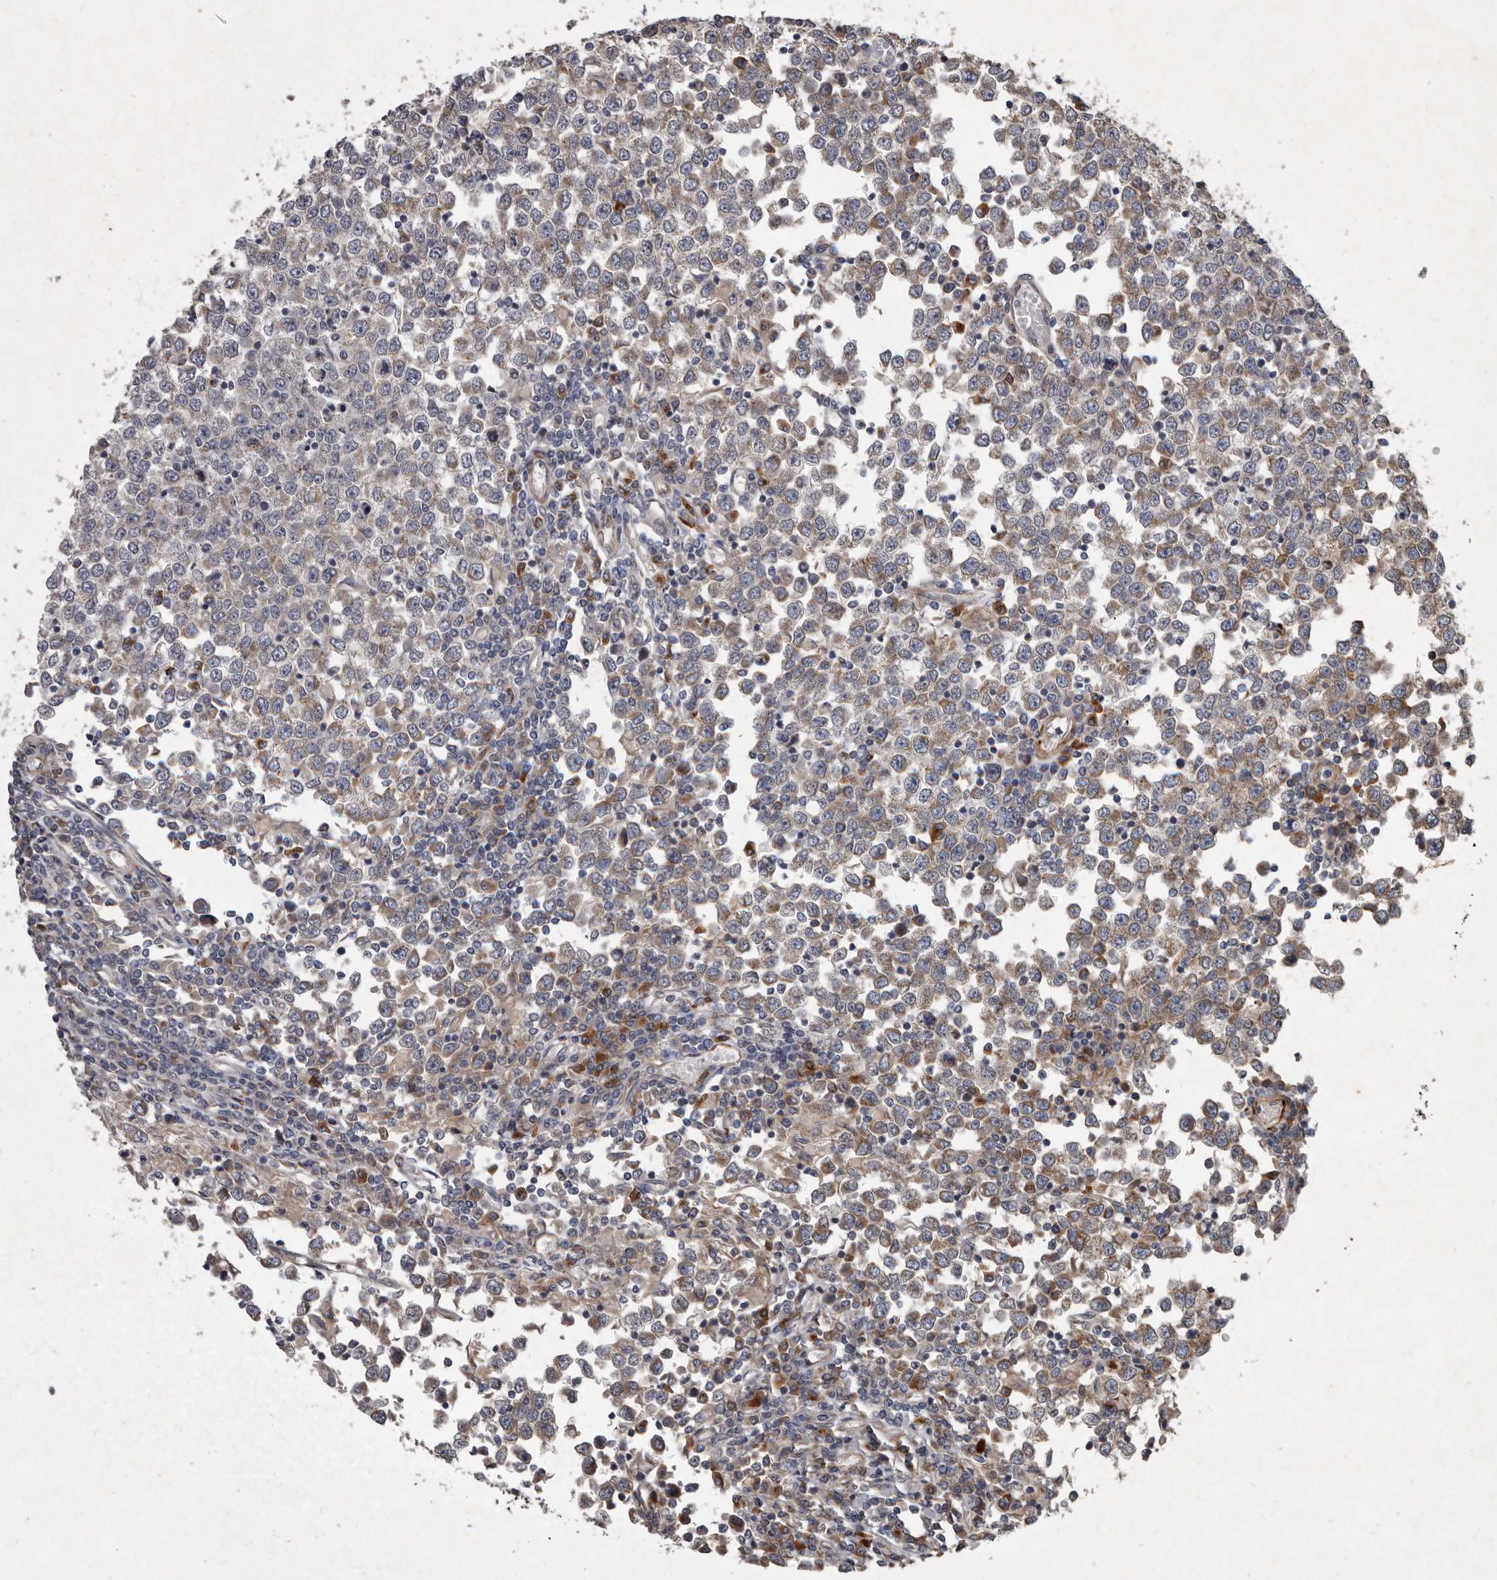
{"staining": {"intensity": "weak", "quantity": "25%-75%", "location": "cytoplasmic/membranous"}, "tissue": "testis cancer", "cell_type": "Tumor cells", "image_type": "cancer", "snomed": [{"axis": "morphology", "description": "Seminoma, NOS"}, {"axis": "topography", "description": "Testis"}], "caption": "A histopathology image of seminoma (testis) stained for a protein demonstrates weak cytoplasmic/membranous brown staining in tumor cells.", "gene": "MRPS15", "patient": {"sex": "male", "age": 65}}